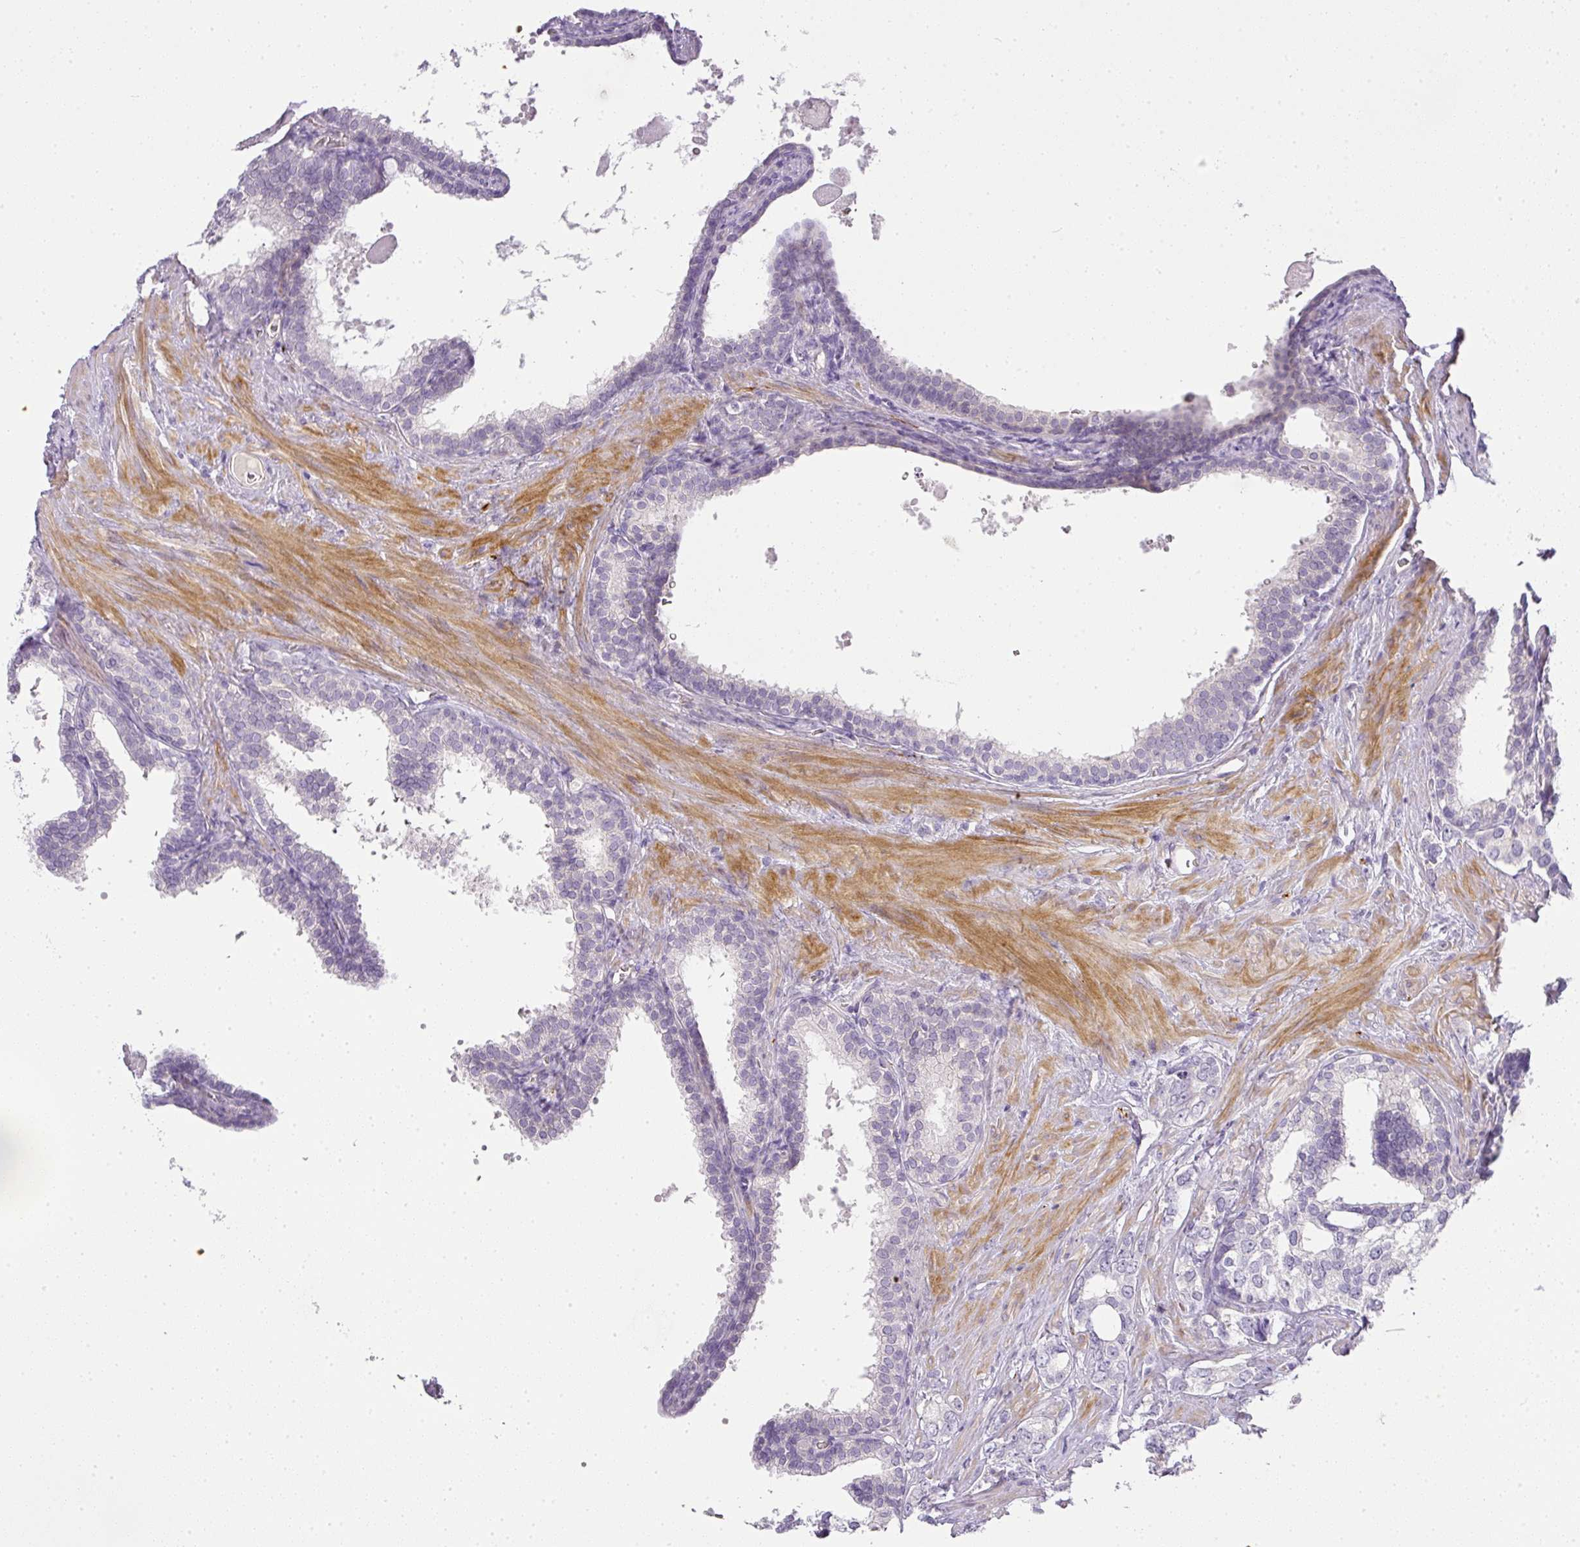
{"staining": {"intensity": "negative", "quantity": "none", "location": "none"}, "tissue": "prostate cancer", "cell_type": "Tumor cells", "image_type": "cancer", "snomed": [{"axis": "morphology", "description": "Adenocarcinoma, High grade"}, {"axis": "topography", "description": "Prostate"}], "caption": "Immunohistochemistry histopathology image of neoplastic tissue: human prostate cancer stained with DAB displays no significant protein positivity in tumor cells.", "gene": "RAX2", "patient": {"sex": "male", "age": 66}}